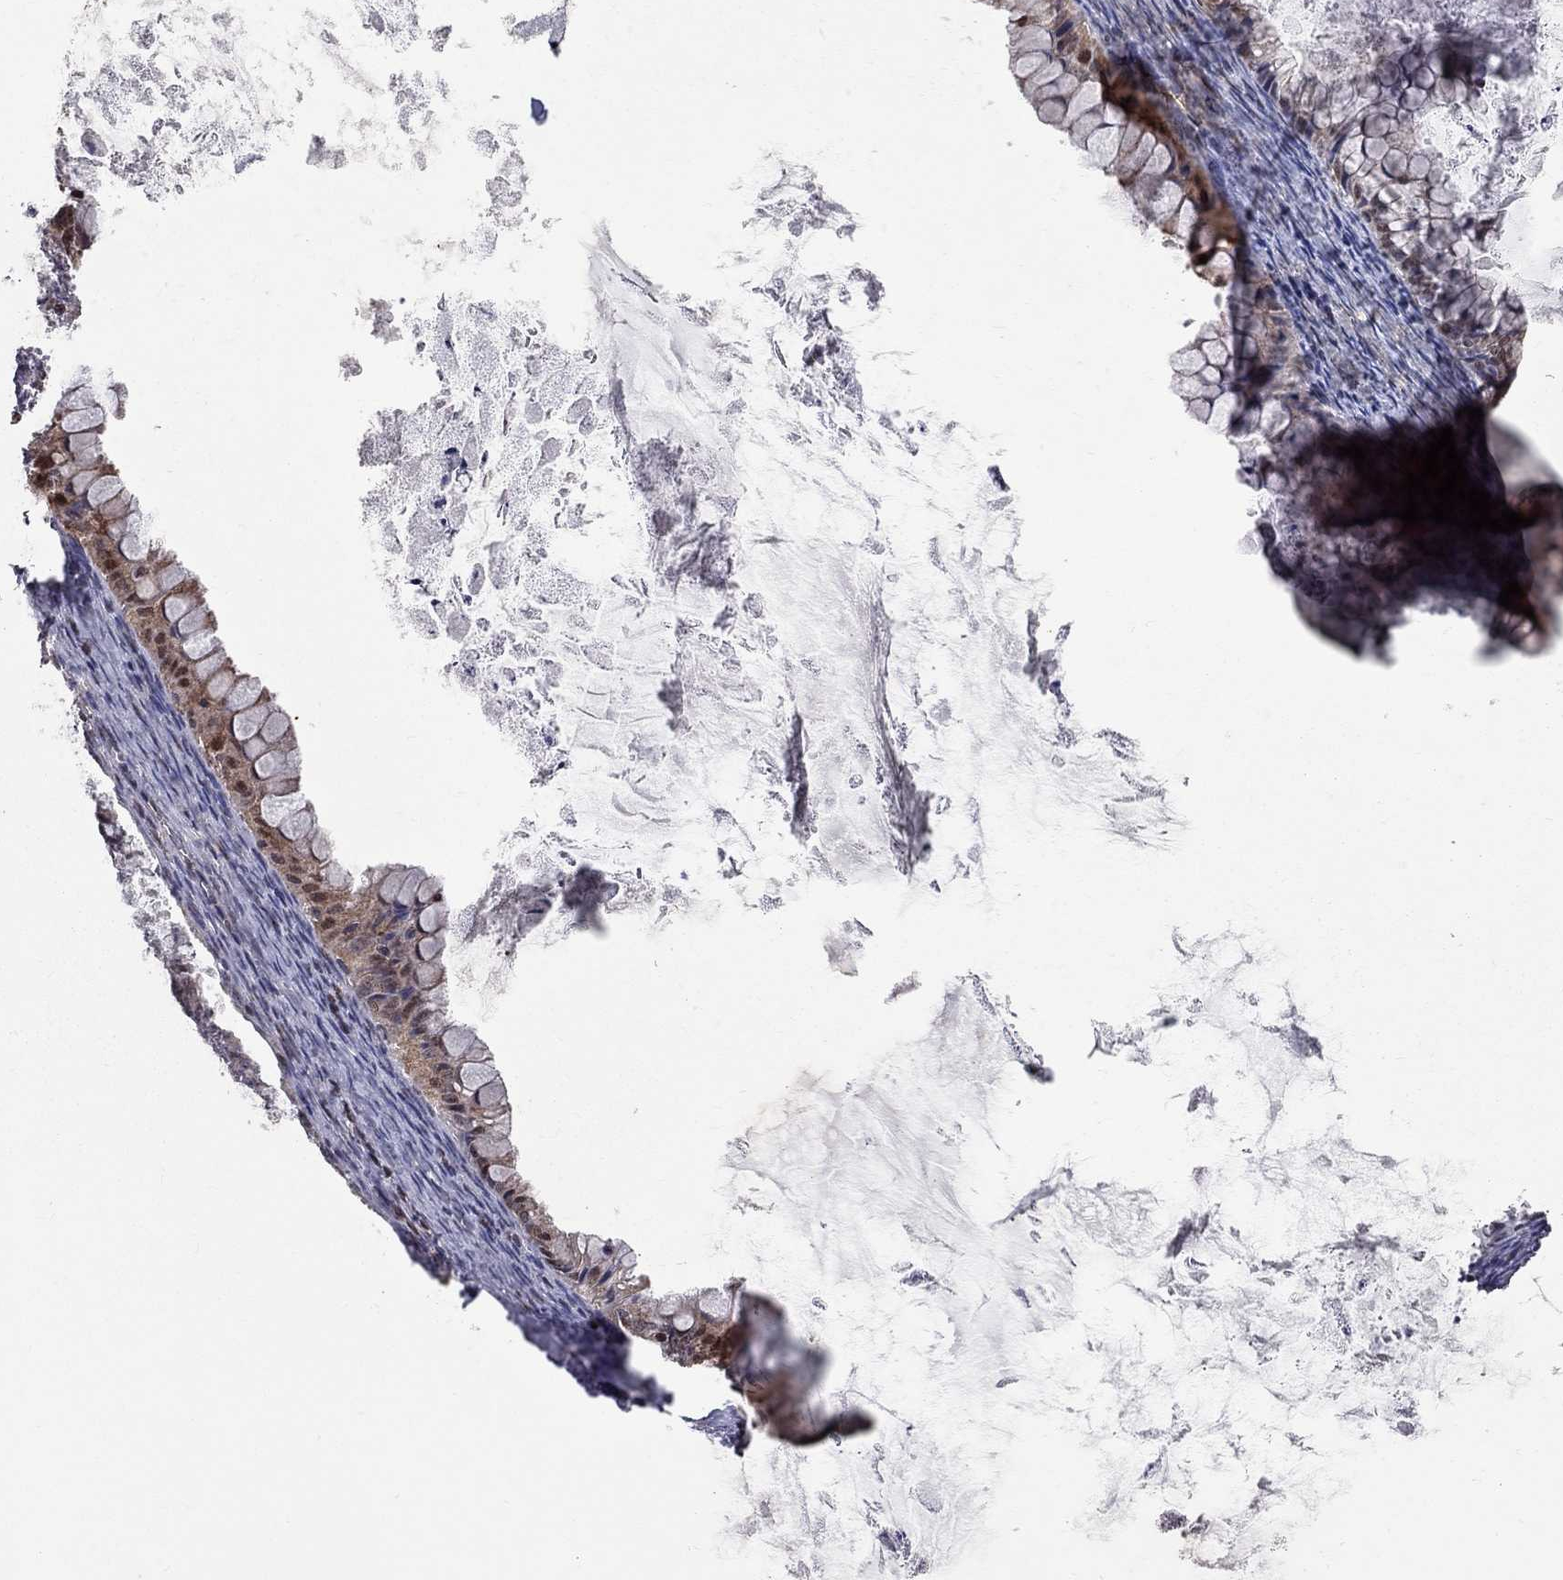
{"staining": {"intensity": "weak", "quantity": "<25%", "location": "nuclear"}, "tissue": "ovarian cancer", "cell_type": "Tumor cells", "image_type": "cancer", "snomed": [{"axis": "morphology", "description": "Cystadenocarcinoma, mucinous, NOS"}, {"axis": "topography", "description": "Ovary"}], "caption": "Immunohistochemistry (IHC) of human ovarian cancer (mucinous cystadenocarcinoma) displays no expression in tumor cells. (Brightfield microscopy of DAB IHC at high magnification).", "gene": "HDAC3", "patient": {"sex": "female", "age": 35}}